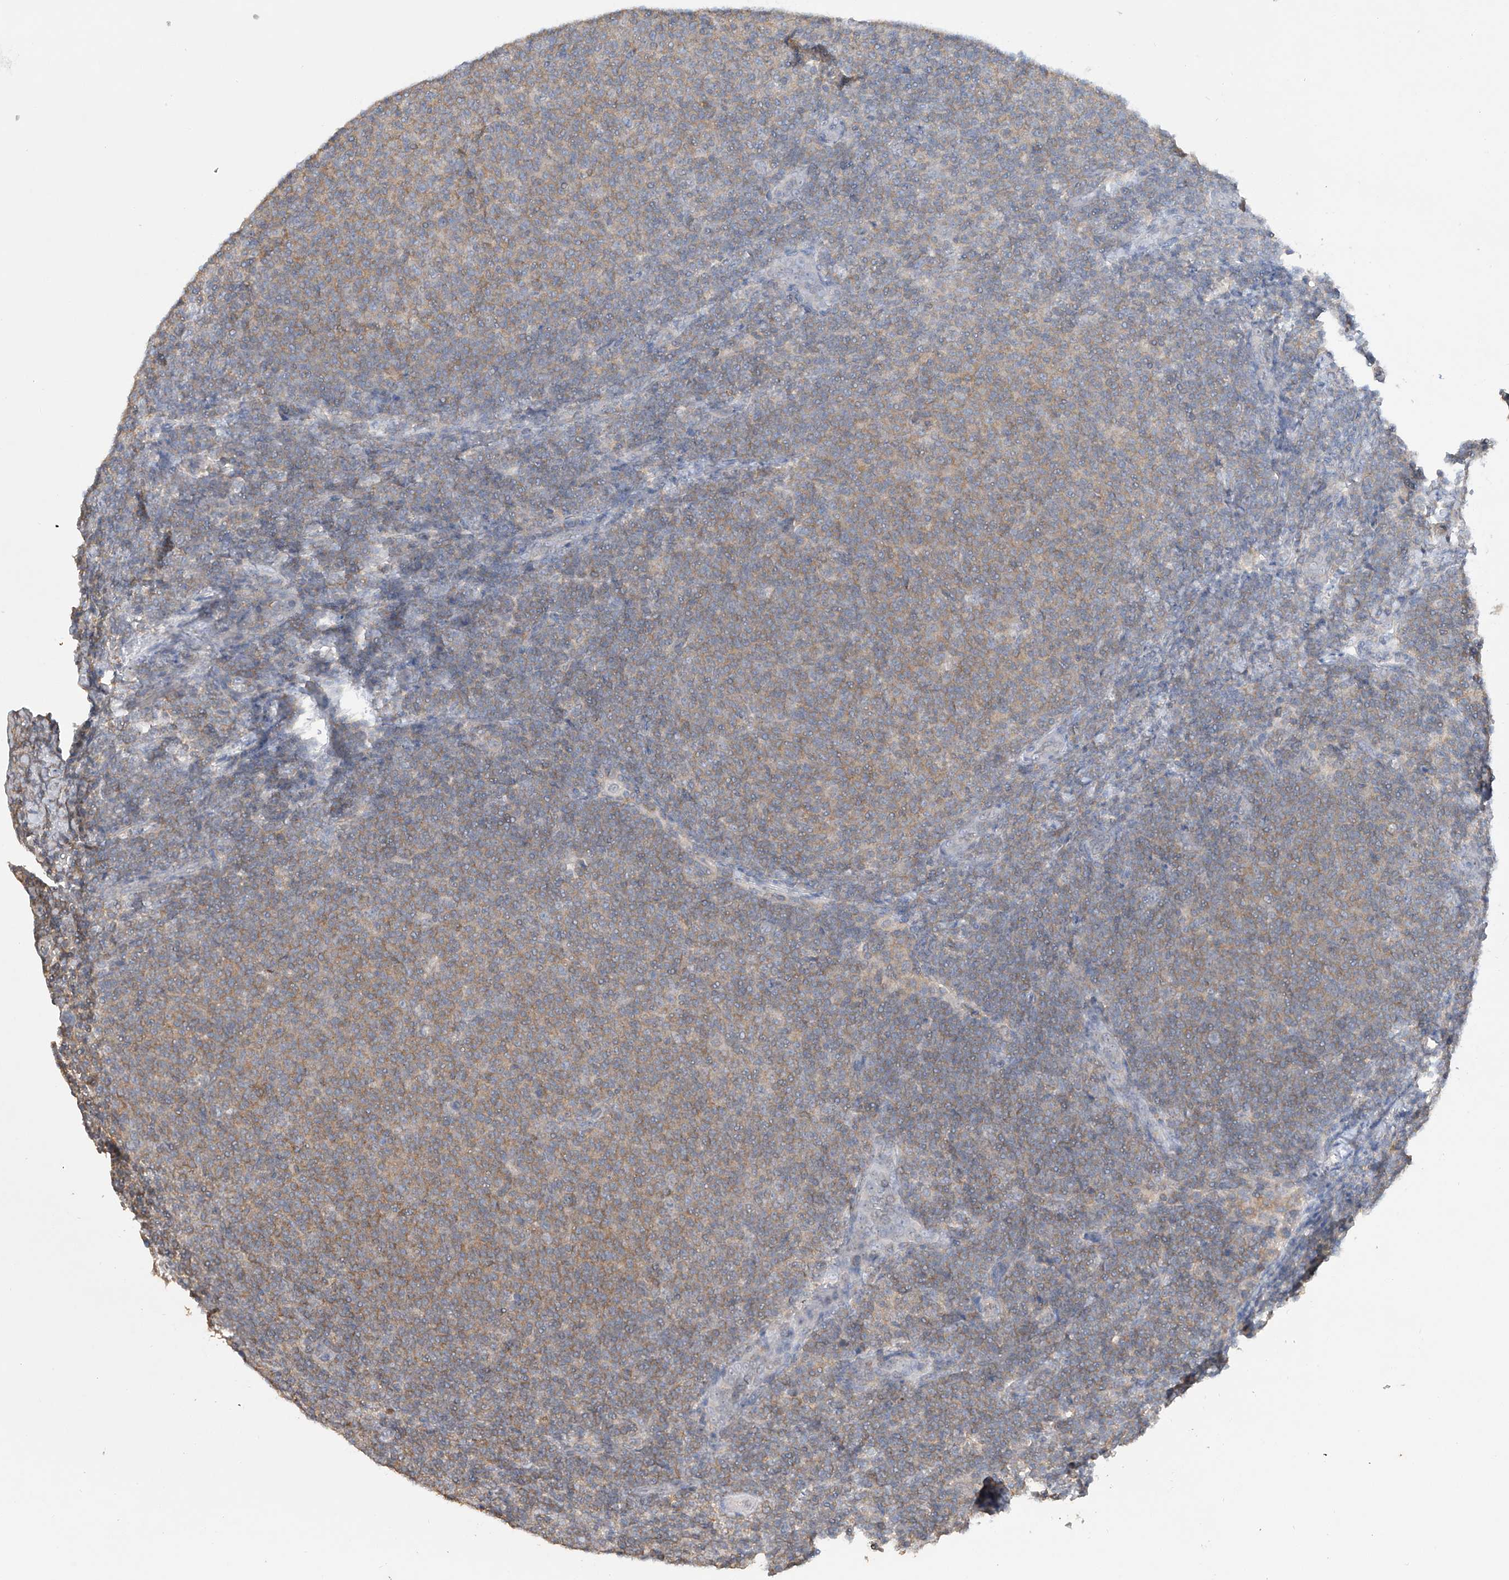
{"staining": {"intensity": "moderate", "quantity": "25%-75%", "location": "cytoplasmic/membranous"}, "tissue": "lymphoma", "cell_type": "Tumor cells", "image_type": "cancer", "snomed": [{"axis": "morphology", "description": "Malignant lymphoma, non-Hodgkin's type, Low grade"}, {"axis": "topography", "description": "Lymph node"}], "caption": "Brown immunohistochemical staining in human low-grade malignant lymphoma, non-Hodgkin's type exhibits moderate cytoplasmic/membranous positivity in approximately 25%-75% of tumor cells.", "gene": "HAS3", "patient": {"sex": "male", "age": 66}}